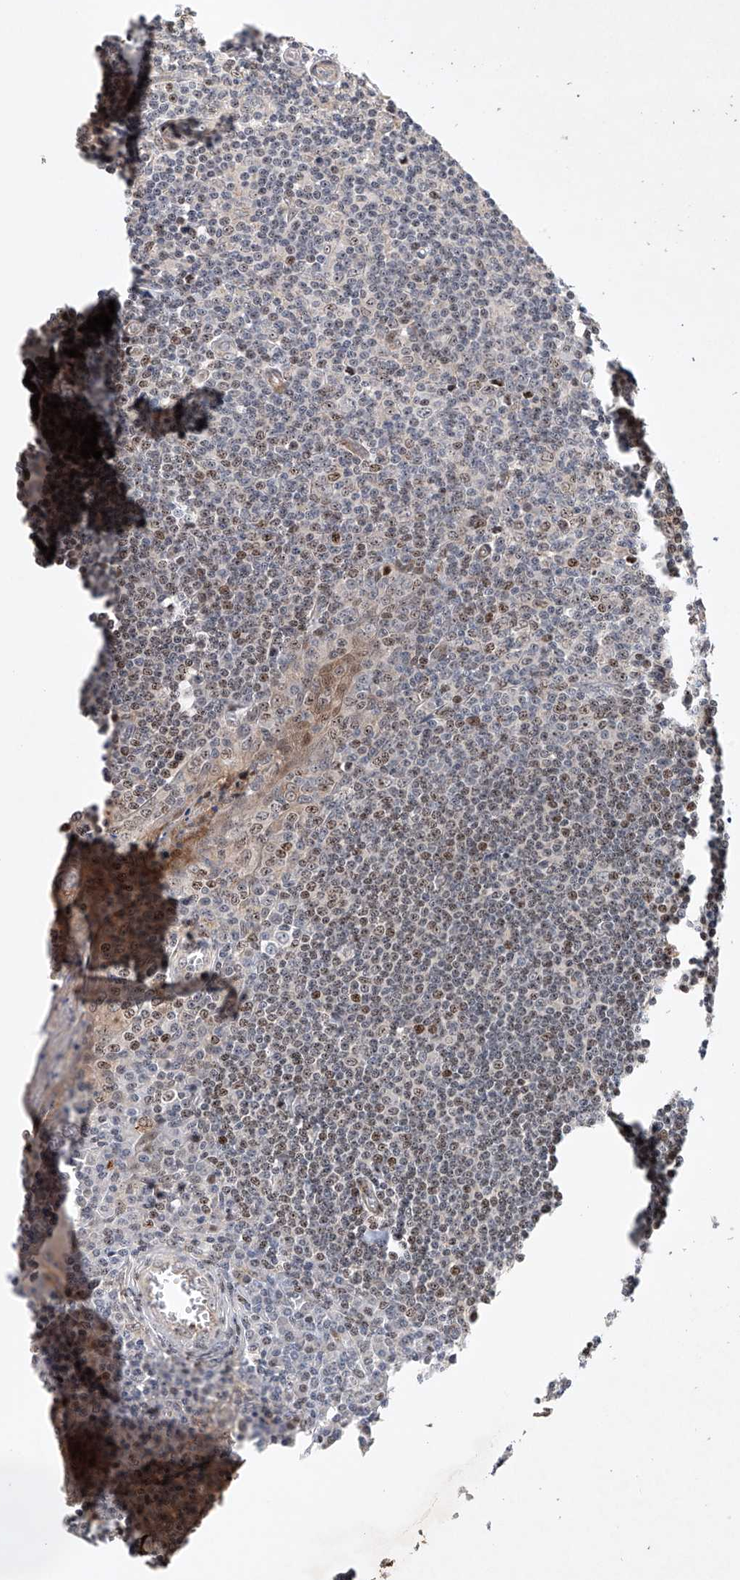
{"staining": {"intensity": "negative", "quantity": "none", "location": "none"}, "tissue": "tonsil", "cell_type": "Germinal center cells", "image_type": "normal", "snomed": [{"axis": "morphology", "description": "Normal tissue, NOS"}, {"axis": "topography", "description": "Tonsil"}], "caption": "DAB (3,3'-diaminobenzidine) immunohistochemical staining of benign human tonsil reveals no significant expression in germinal center cells.", "gene": "AFG1L", "patient": {"sex": "male", "age": 27}}